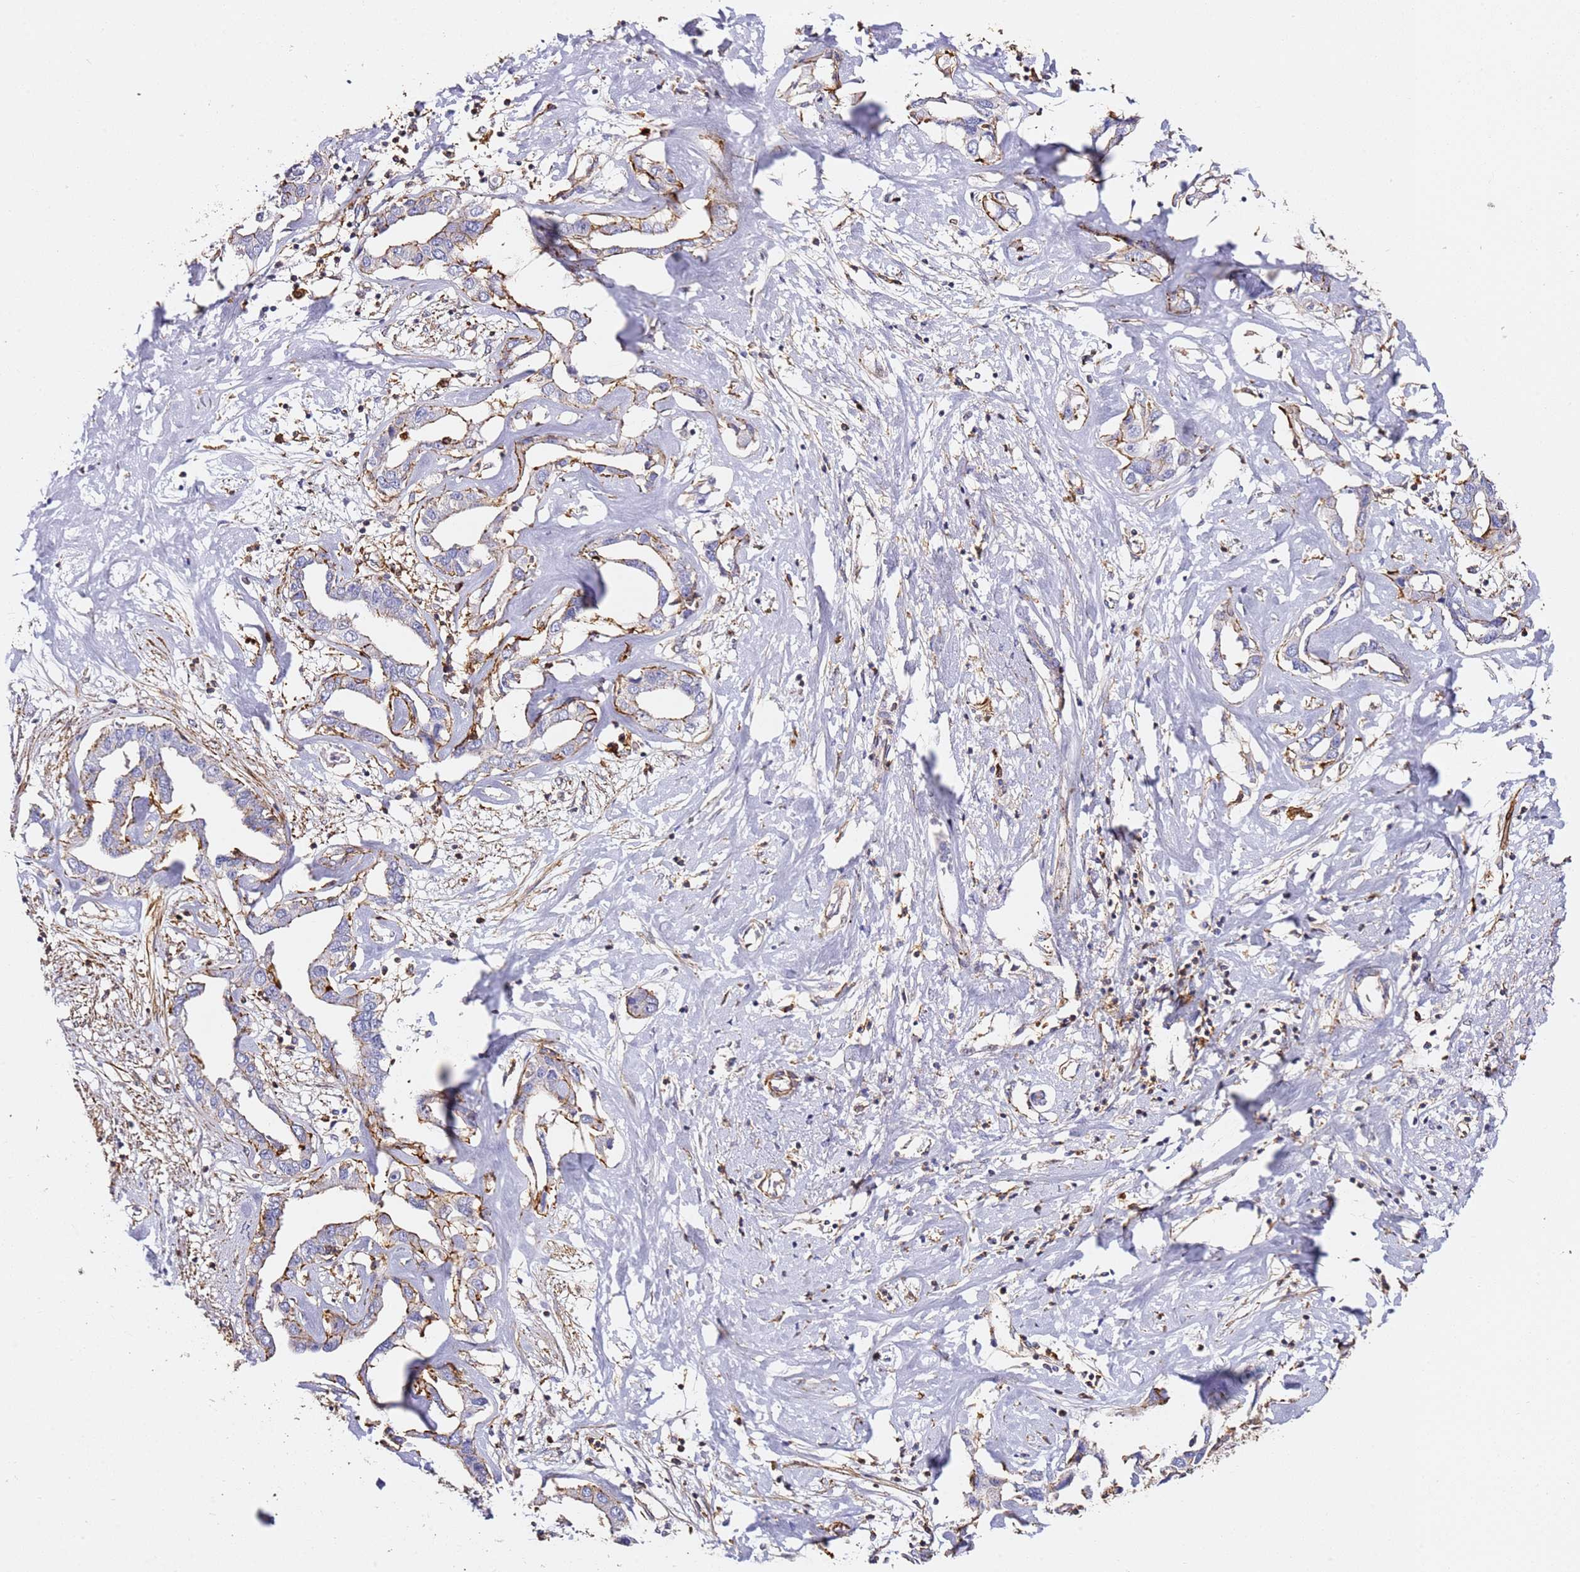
{"staining": {"intensity": "weak", "quantity": "<25%", "location": "cytoplasmic/membranous"}, "tissue": "liver cancer", "cell_type": "Tumor cells", "image_type": "cancer", "snomed": [{"axis": "morphology", "description": "Cholangiocarcinoma"}, {"axis": "topography", "description": "Liver"}], "caption": "Protein analysis of liver cancer (cholangiocarcinoma) displays no significant staining in tumor cells.", "gene": "ZNF671", "patient": {"sex": "male", "age": 59}}